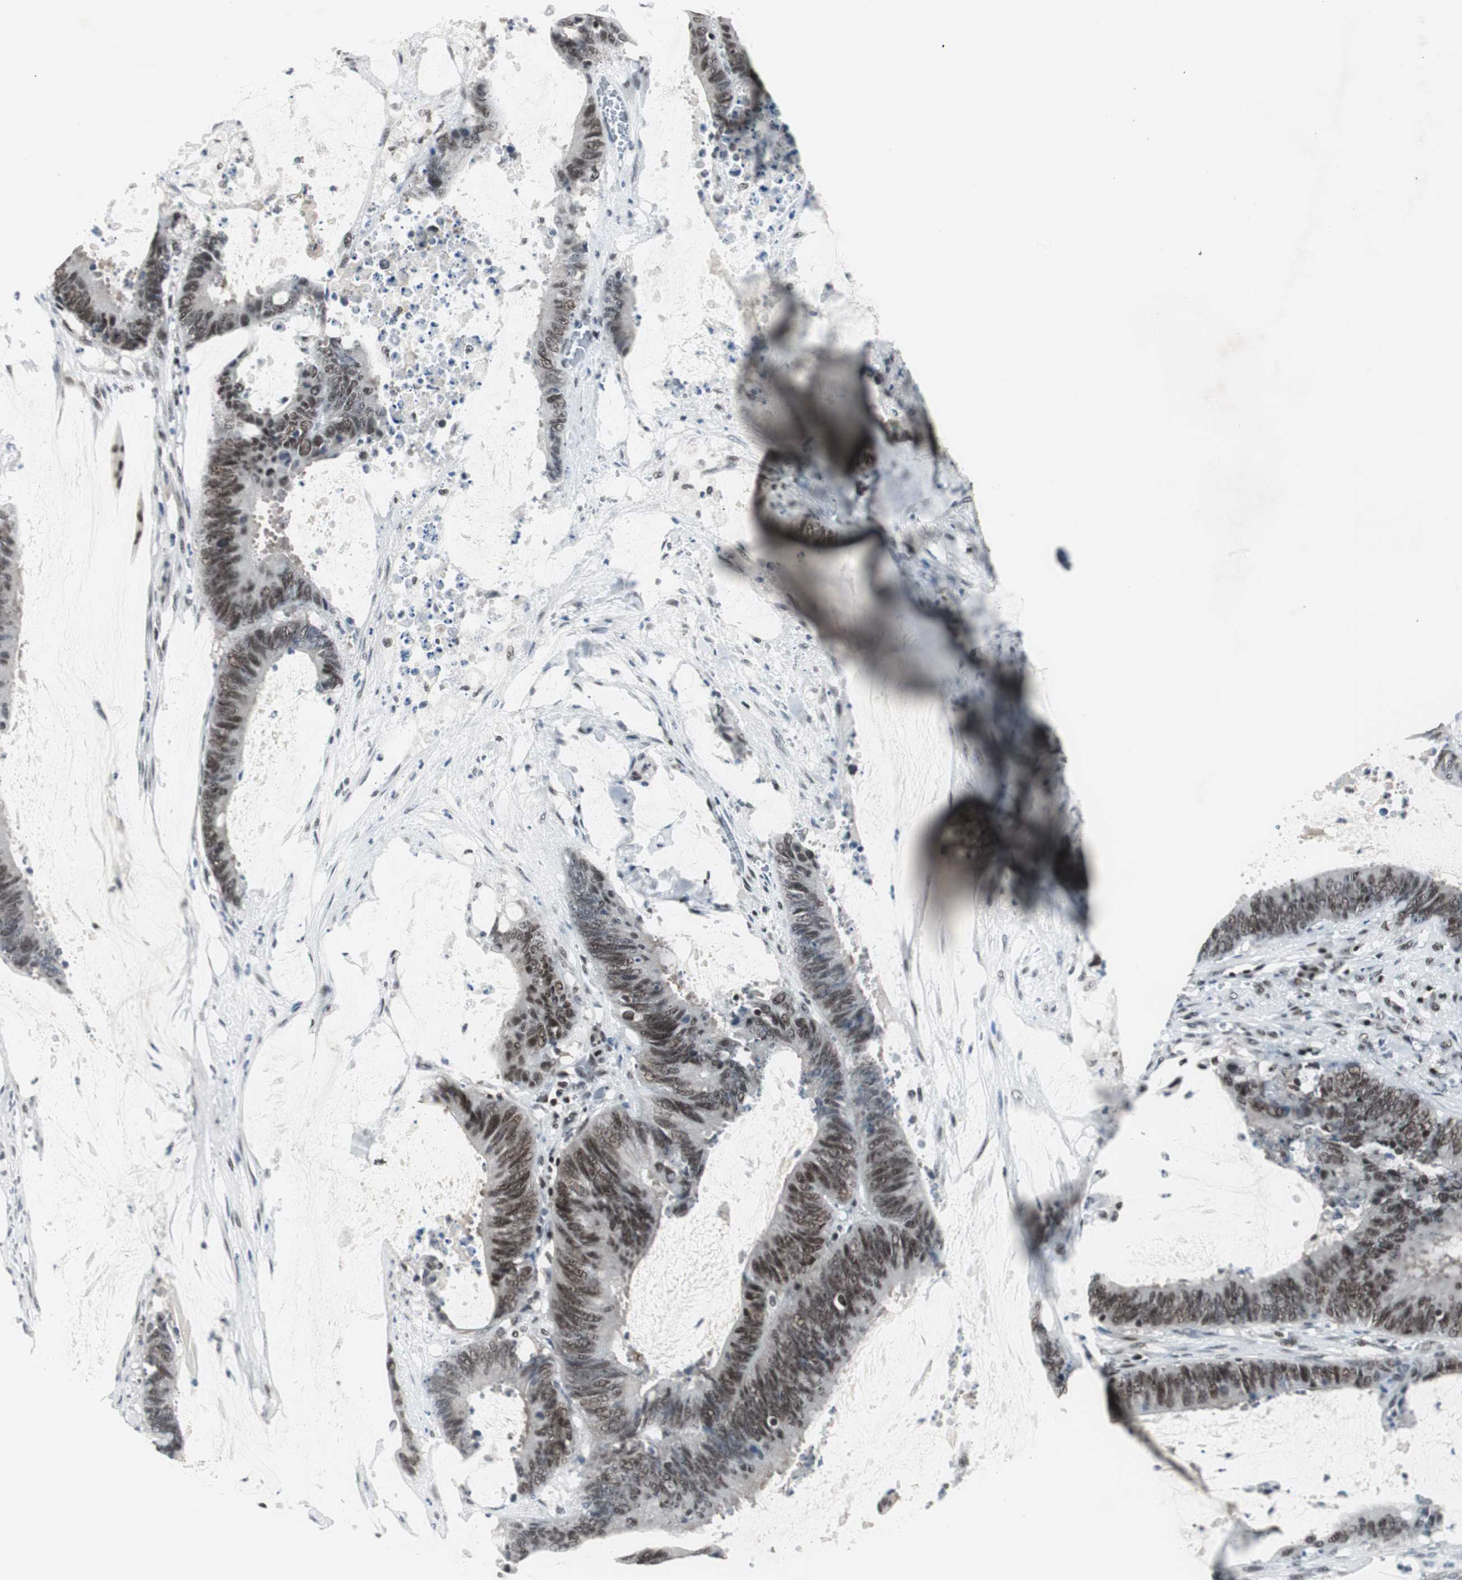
{"staining": {"intensity": "moderate", "quantity": ">75%", "location": "nuclear"}, "tissue": "colorectal cancer", "cell_type": "Tumor cells", "image_type": "cancer", "snomed": [{"axis": "morphology", "description": "Adenocarcinoma, NOS"}, {"axis": "topography", "description": "Rectum"}], "caption": "The micrograph demonstrates staining of colorectal cancer, revealing moderate nuclear protein positivity (brown color) within tumor cells. Nuclei are stained in blue.", "gene": "RAD9A", "patient": {"sex": "female", "age": 66}}